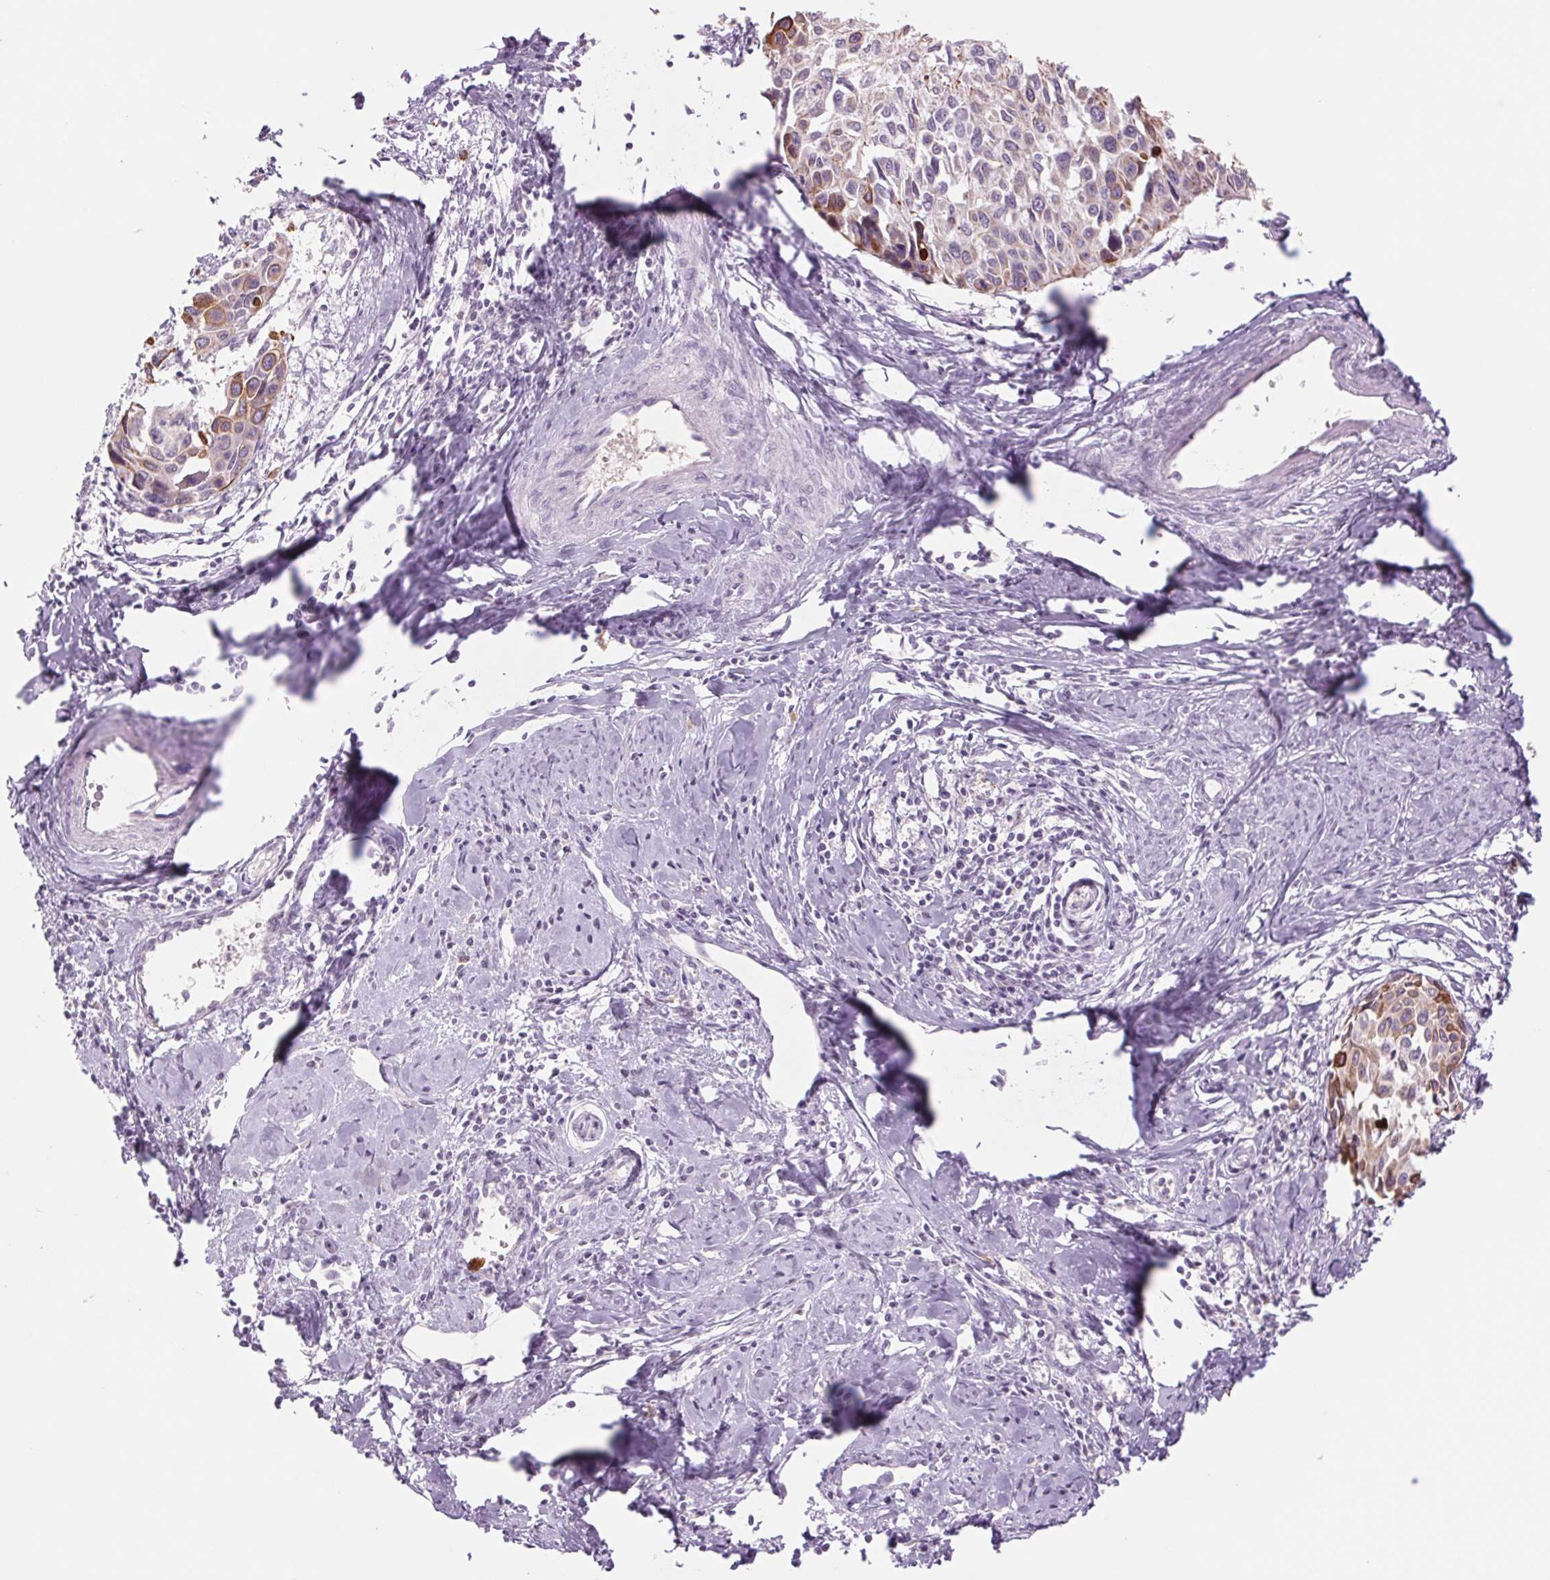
{"staining": {"intensity": "moderate", "quantity": "<25%", "location": "cytoplasmic/membranous"}, "tissue": "cervical cancer", "cell_type": "Tumor cells", "image_type": "cancer", "snomed": [{"axis": "morphology", "description": "Squamous cell carcinoma, NOS"}, {"axis": "topography", "description": "Cervix"}], "caption": "Immunohistochemical staining of cervical squamous cell carcinoma demonstrates low levels of moderate cytoplasmic/membranous positivity in approximately <25% of tumor cells.", "gene": "KRT1", "patient": {"sex": "female", "age": 50}}